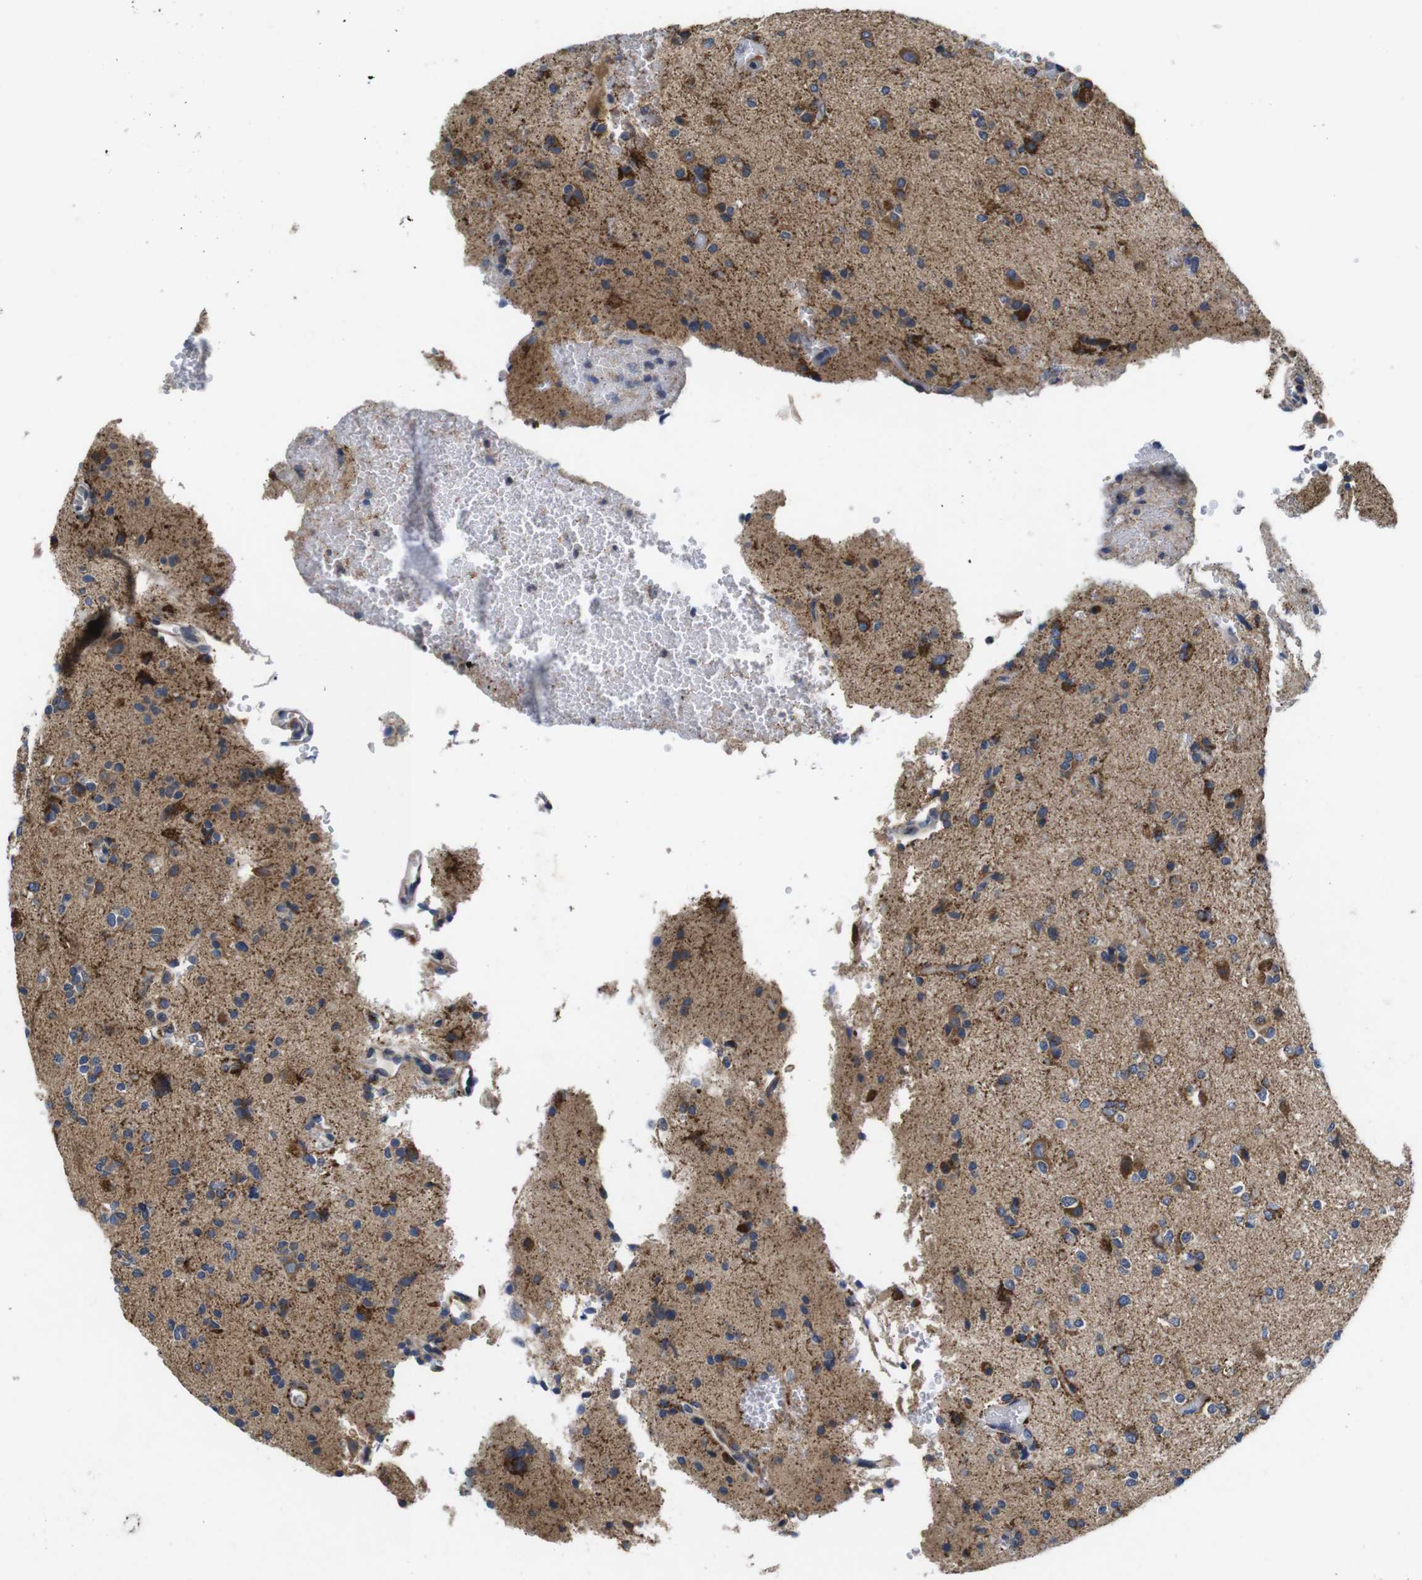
{"staining": {"intensity": "strong", "quantity": ">75%", "location": "cytoplasmic/membranous"}, "tissue": "glioma", "cell_type": "Tumor cells", "image_type": "cancer", "snomed": [{"axis": "morphology", "description": "Glioma, malignant, High grade"}, {"axis": "topography", "description": "Brain"}], "caption": "This is a histology image of immunohistochemistry staining of glioma, which shows strong positivity in the cytoplasmic/membranous of tumor cells.", "gene": "MARCHF7", "patient": {"sex": "male", "age": 47}}